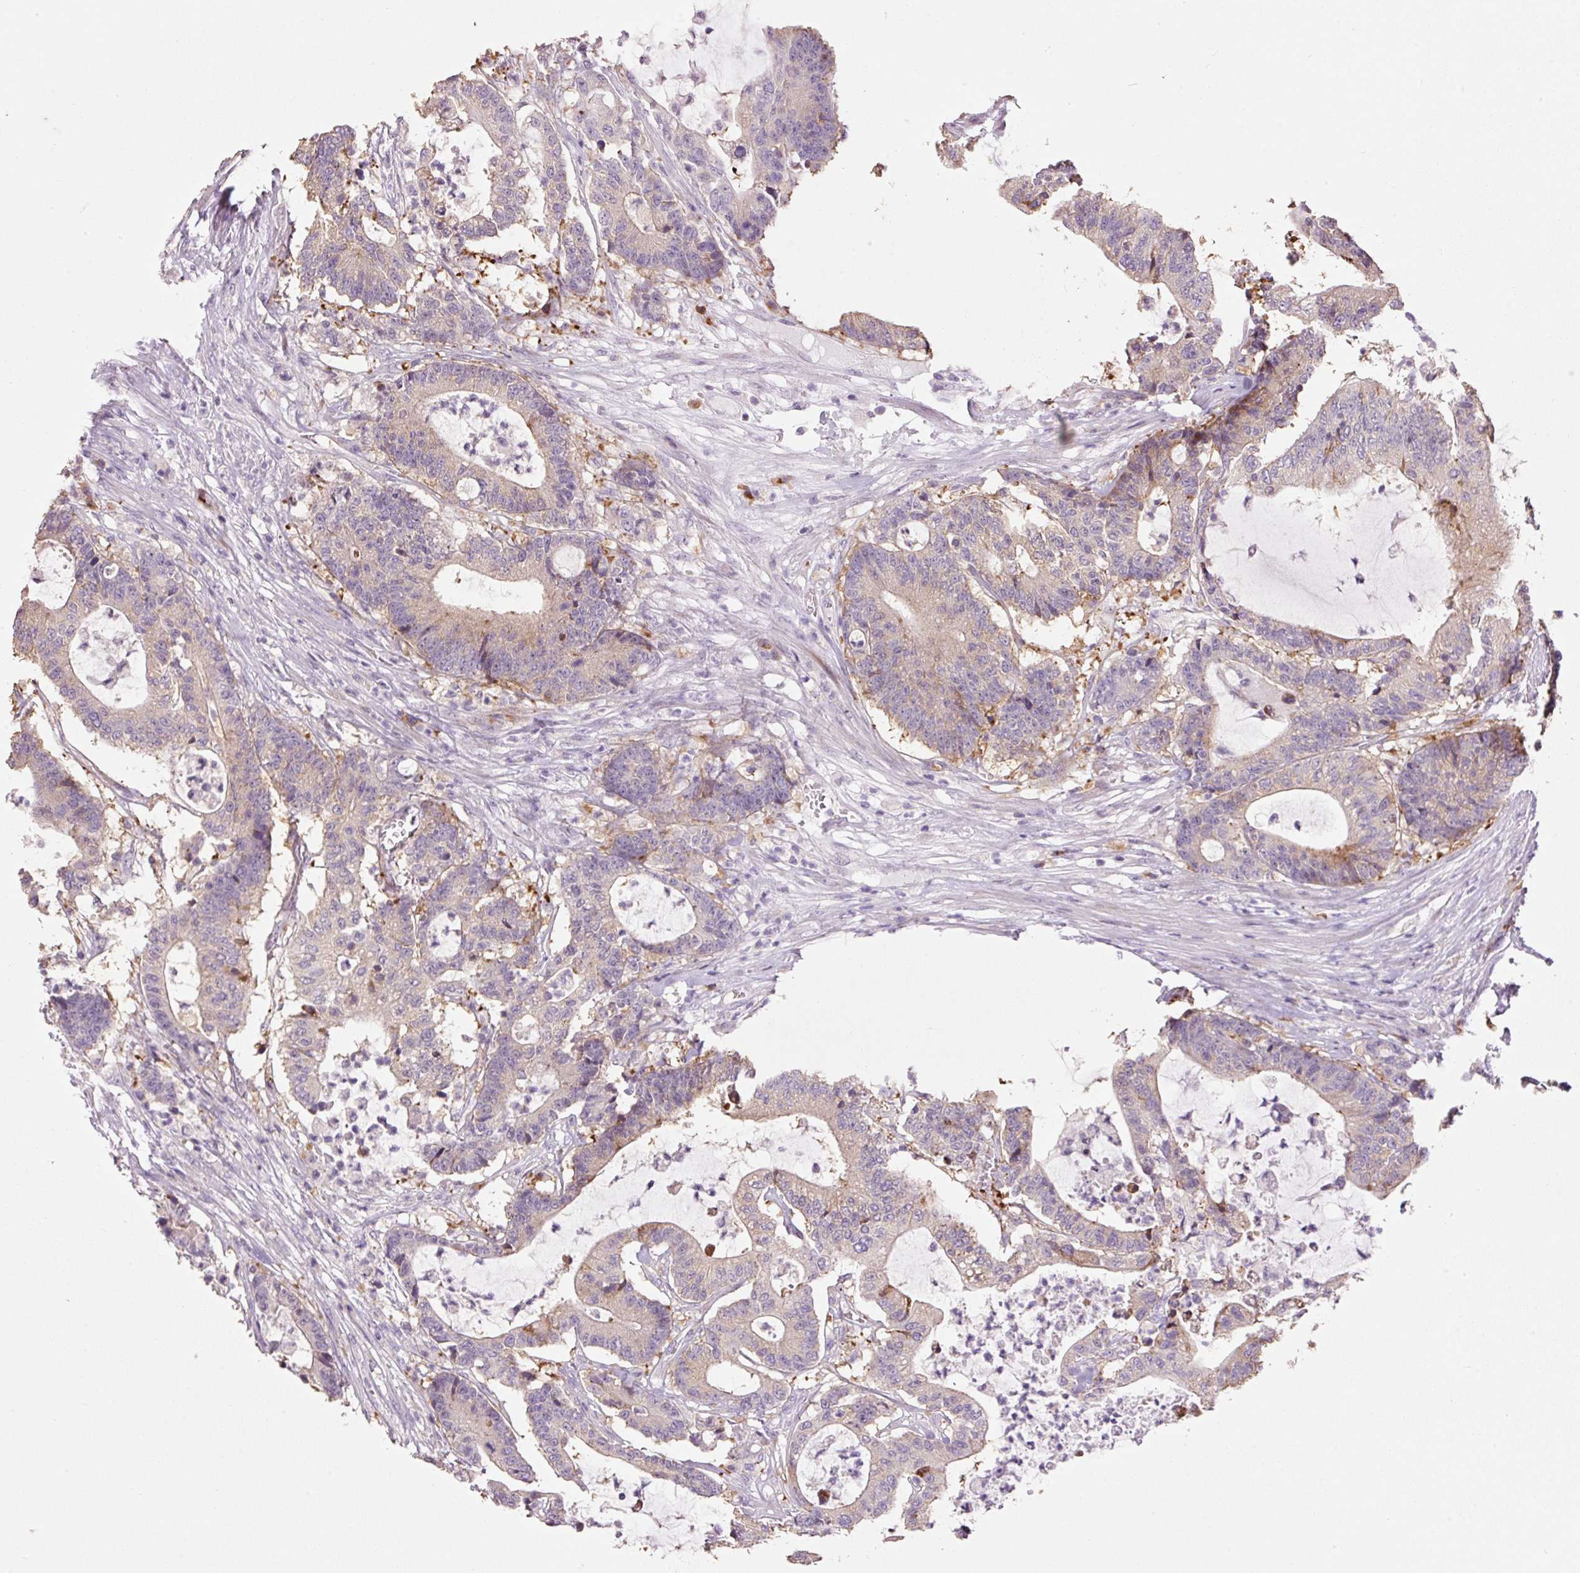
{"staining": {"intensity": "weak", "quantity": "25%-75%", "location": "cytoplasmic/membranous"}, "tissue": "colorectal cancer", "cell_type": "Tumor cells", "image_type": "cancer", "snomed": [{"axis": "morphology", "description": "Adenocarcinoma, NOS"}, {"axis": "topography", "description": "Colon"}], "caption": "Colorectal cancer was stained to show a protein in brown. There is low levels of weak cytoplasmic/membranous positivity in approximately 25%-75% of tumor cells.", "gene": "HAX1", "patient": {"sex": "female", "age": 84}}